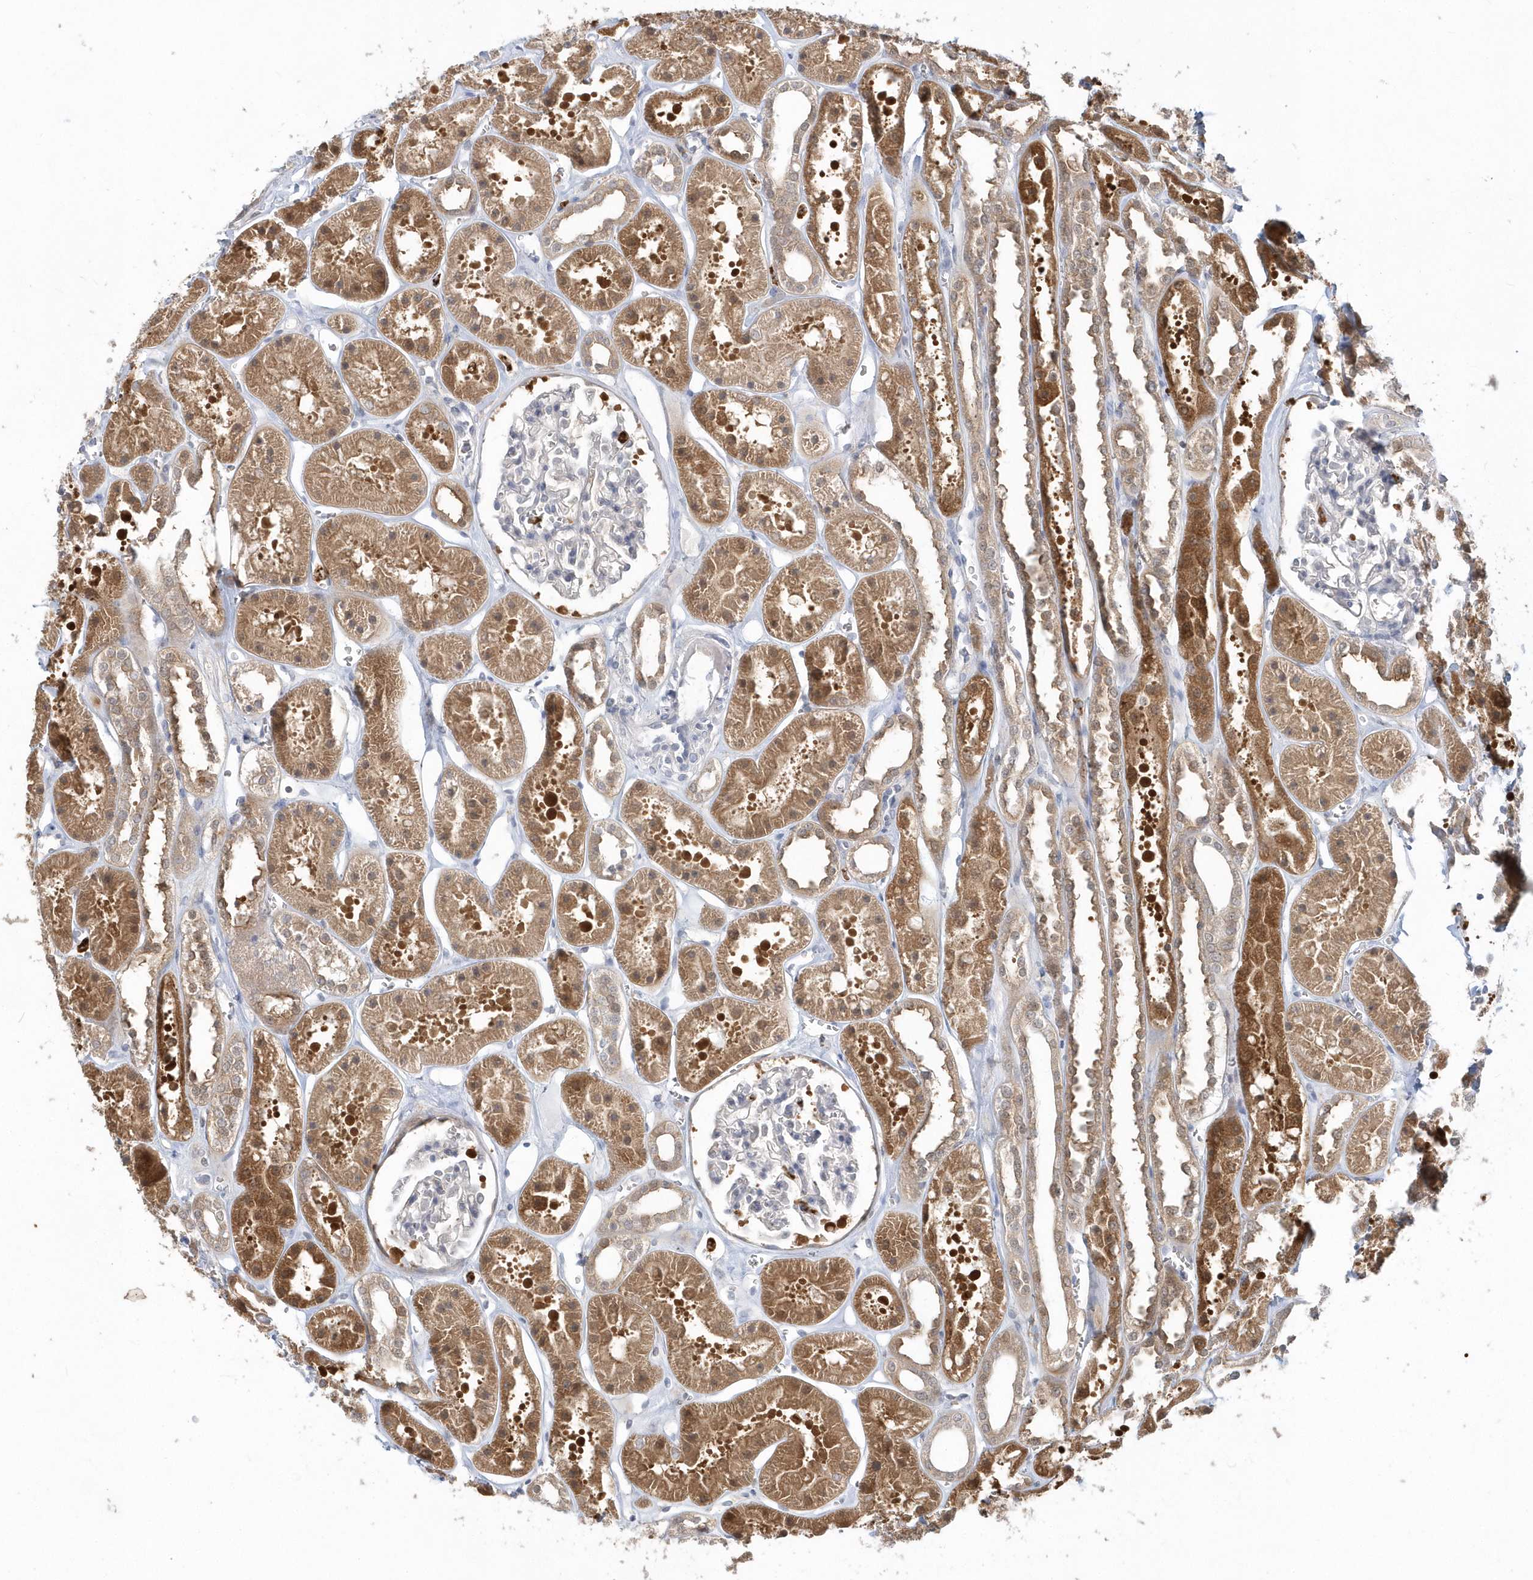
{"staining": {"intensity": "negative", "quantity": "none", "location": "none"}, "tissue": "kidney", "cell_type": "Cells in glomeruli", "image_type": "normal", "snomed": [{"axis": "morphology", "description": "Normal tissue, NOS"}, {"axis": "topography", "description": "Kidney"}], "caption": "IHC of normal human kidney displays no positivity in cells in glomeruli.", "gene": "RNF7", "patient": {"sex": "female", "age": 41}}